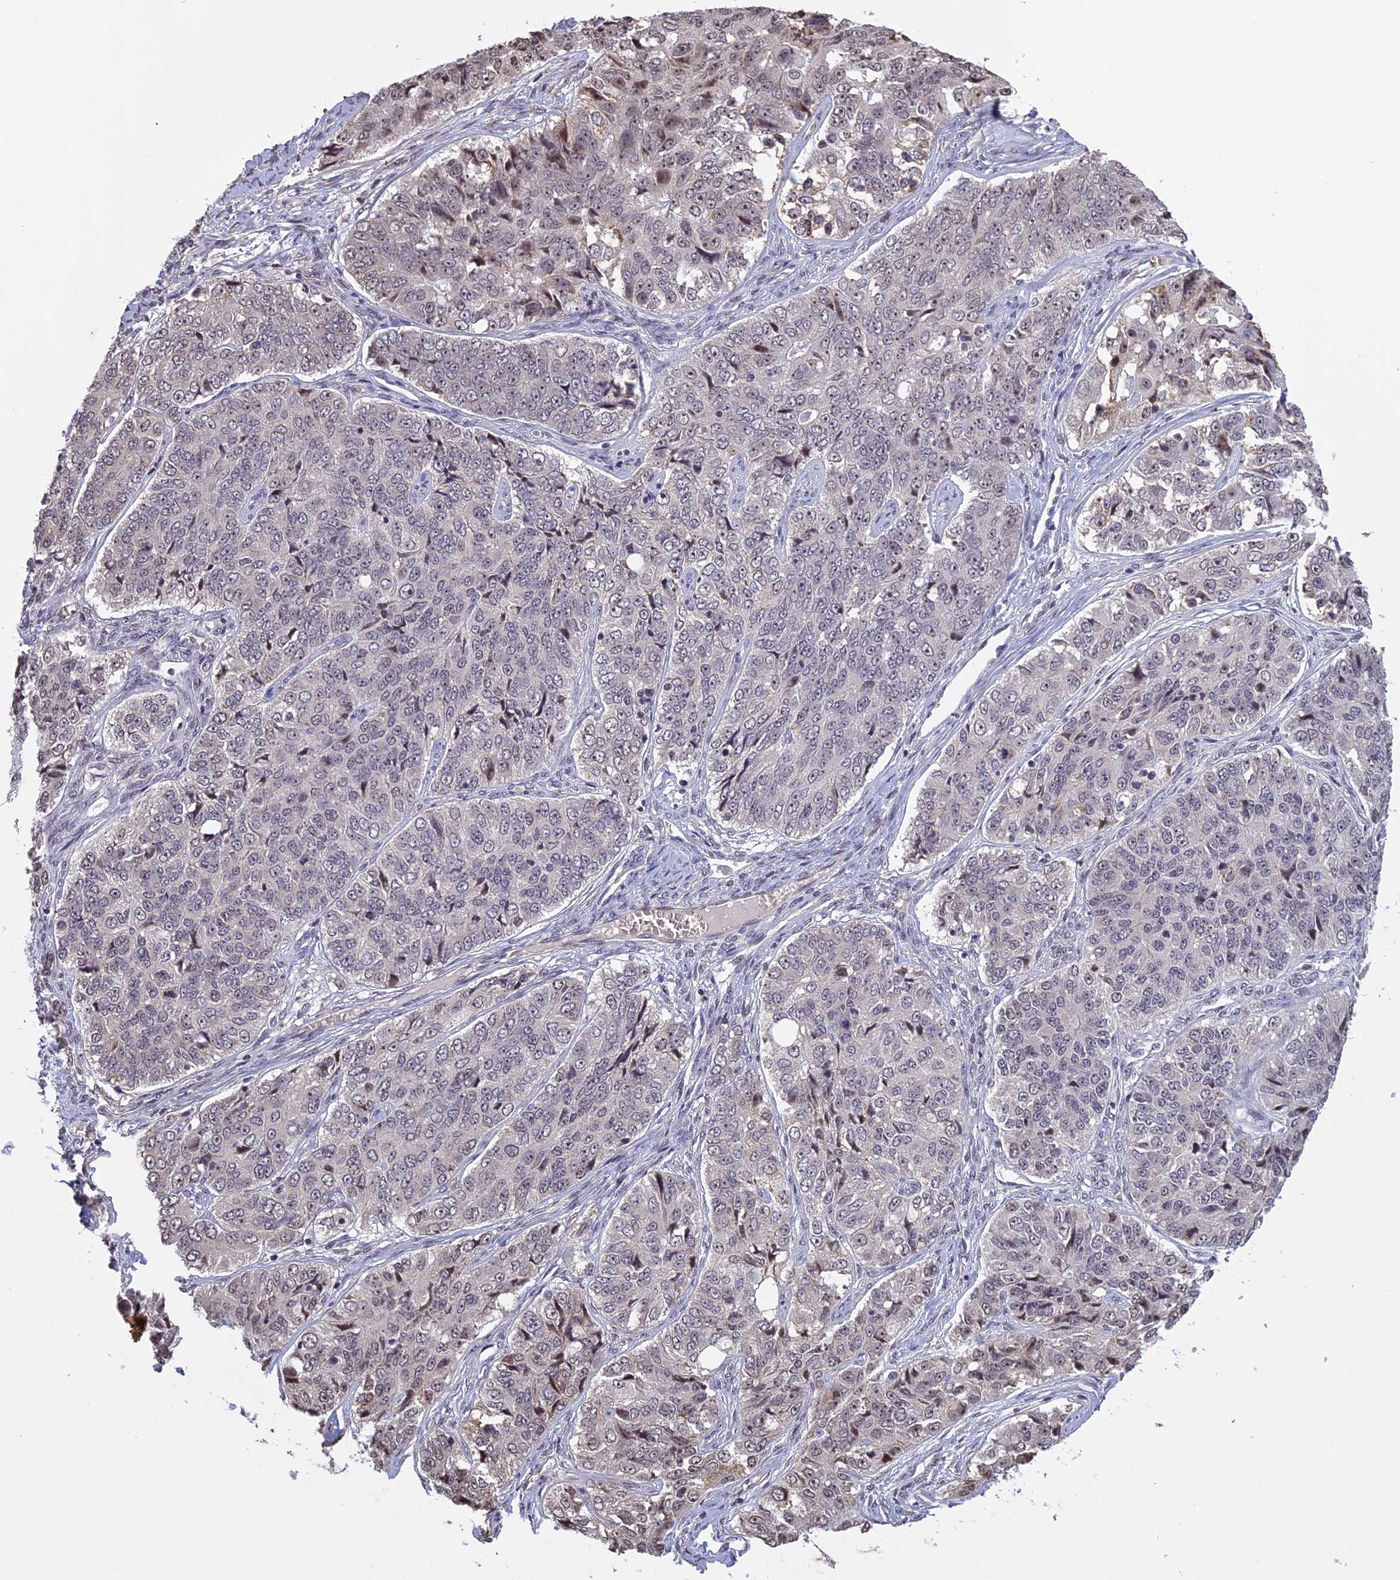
{"staining": {"intensity": "weak", "quantity": "25%-75%", "location": "nuclear"}, "tissue": "ovarian cancer", "cell_type": "Tumor cells", "image_type": "cancer", "snomed": [{"axis": "morphology", "description": "Carcinoma, endometroid"}, {"axis": "topography", "description": "Ovary"}], "caption": "This image reveals ovarian cancer (endometroid carcinoma) stained with immunohistochemistry (IHC) to label a protein in brown. The nuclear of tumor cells show weak positivity for the protein. Nuclei are counter-stained blue.", "gene": "MGA", "patient": {"sex": "female", "age": 51}}